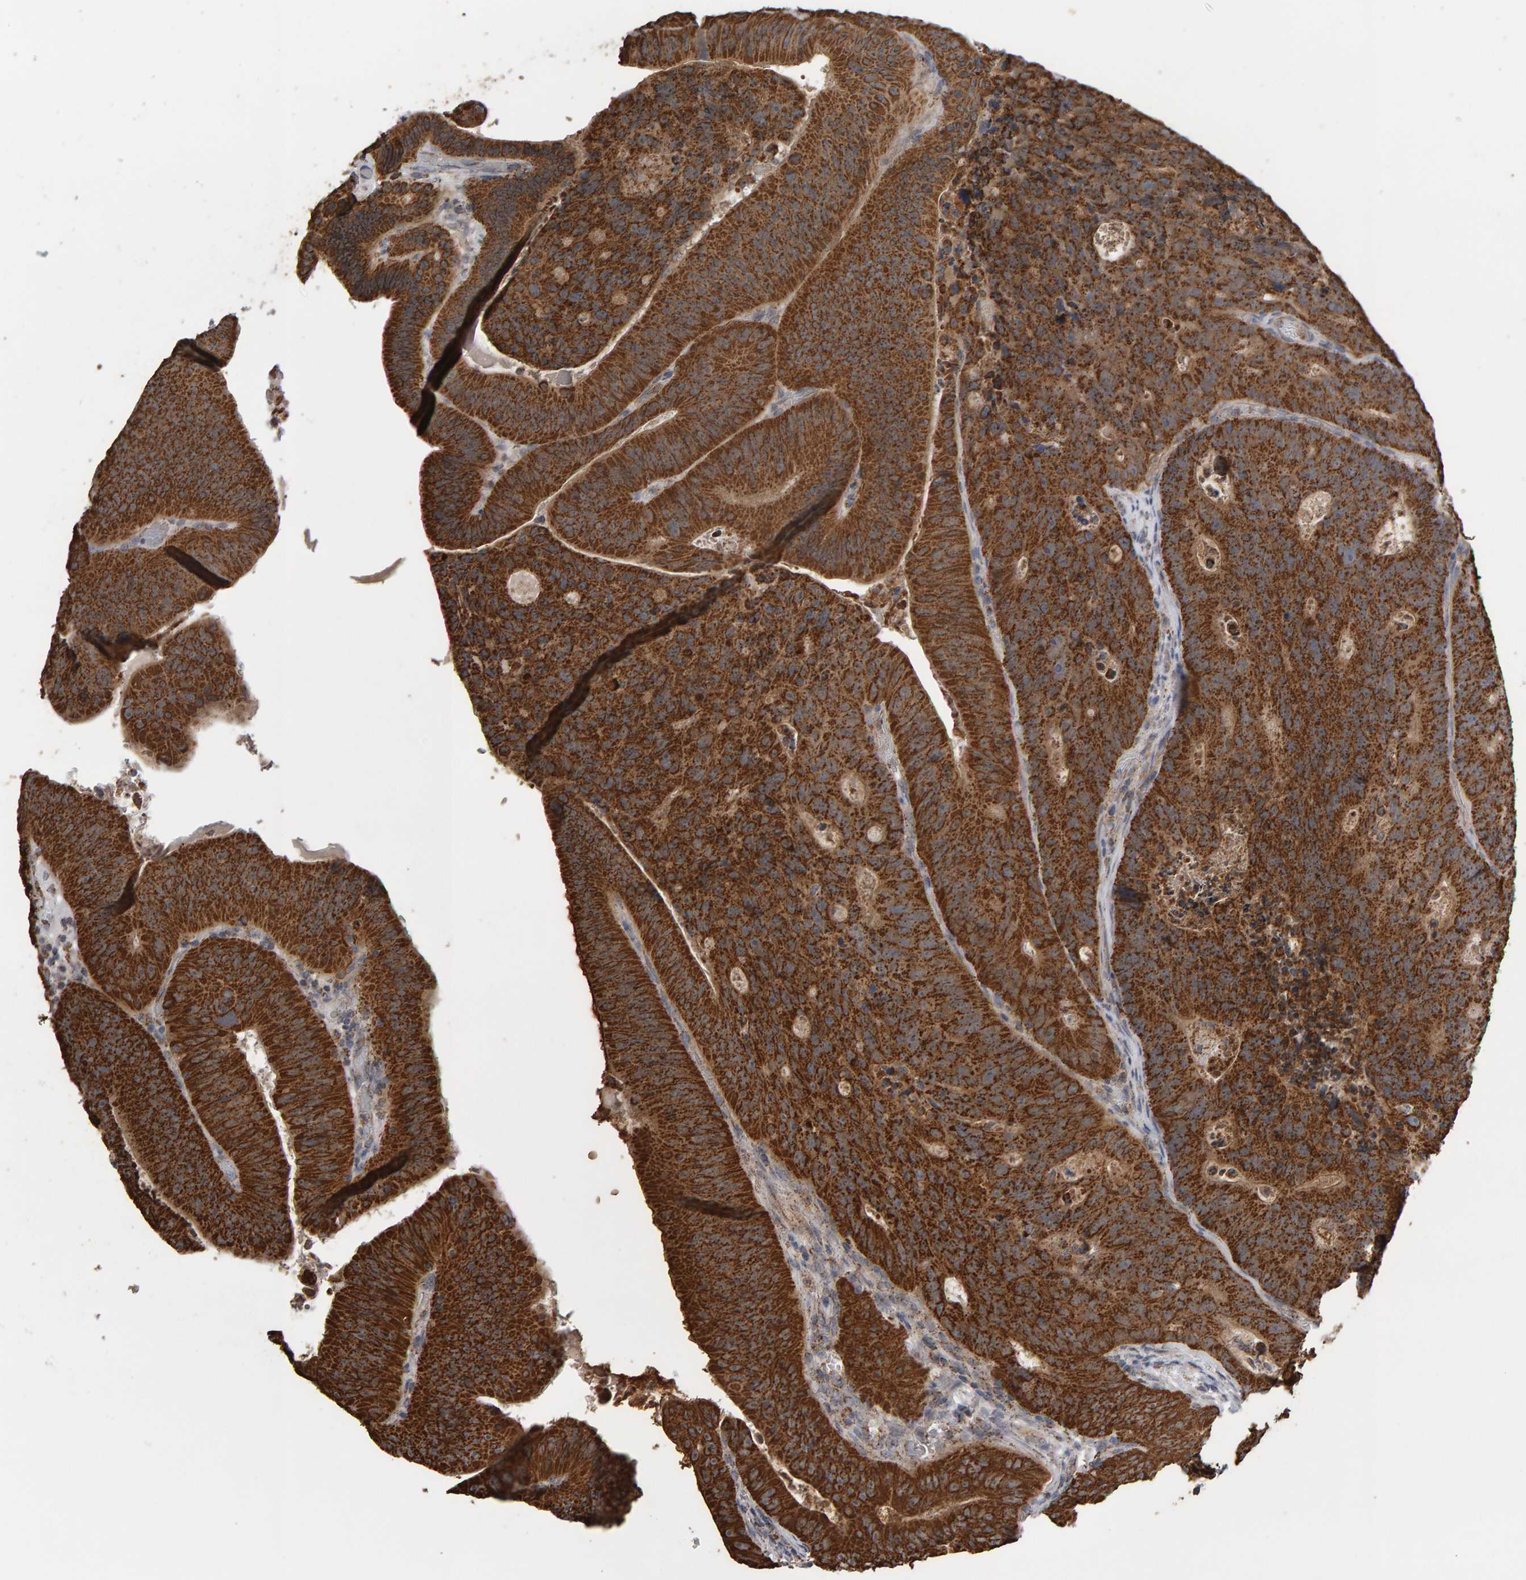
{"staining": {"intensity": "moderate", "quantity": ">75%", "location": "cytoplasmic/membranous"}, "tissue": "colorectal cancer", "cell_type": "Tumor cells", "image_type": "cancer", "snomed": [{"axis": "morphology", "description": "Adenocarcinoma, NOS"}, {"axis": "topography", "description": "Colon"}], "caption": "A histopathology image of human adenocarcinoma (colorectal) stained for a protein reveals moderate cytoplasmic/membranous brown staining in tumor cells. (Stains: DAB in brown, nuclei in blue, Microscopy: brightfield microscopy at high magnification).", "gene": "TOM1L1", "patient": {"sex": "male", "age": 87}}